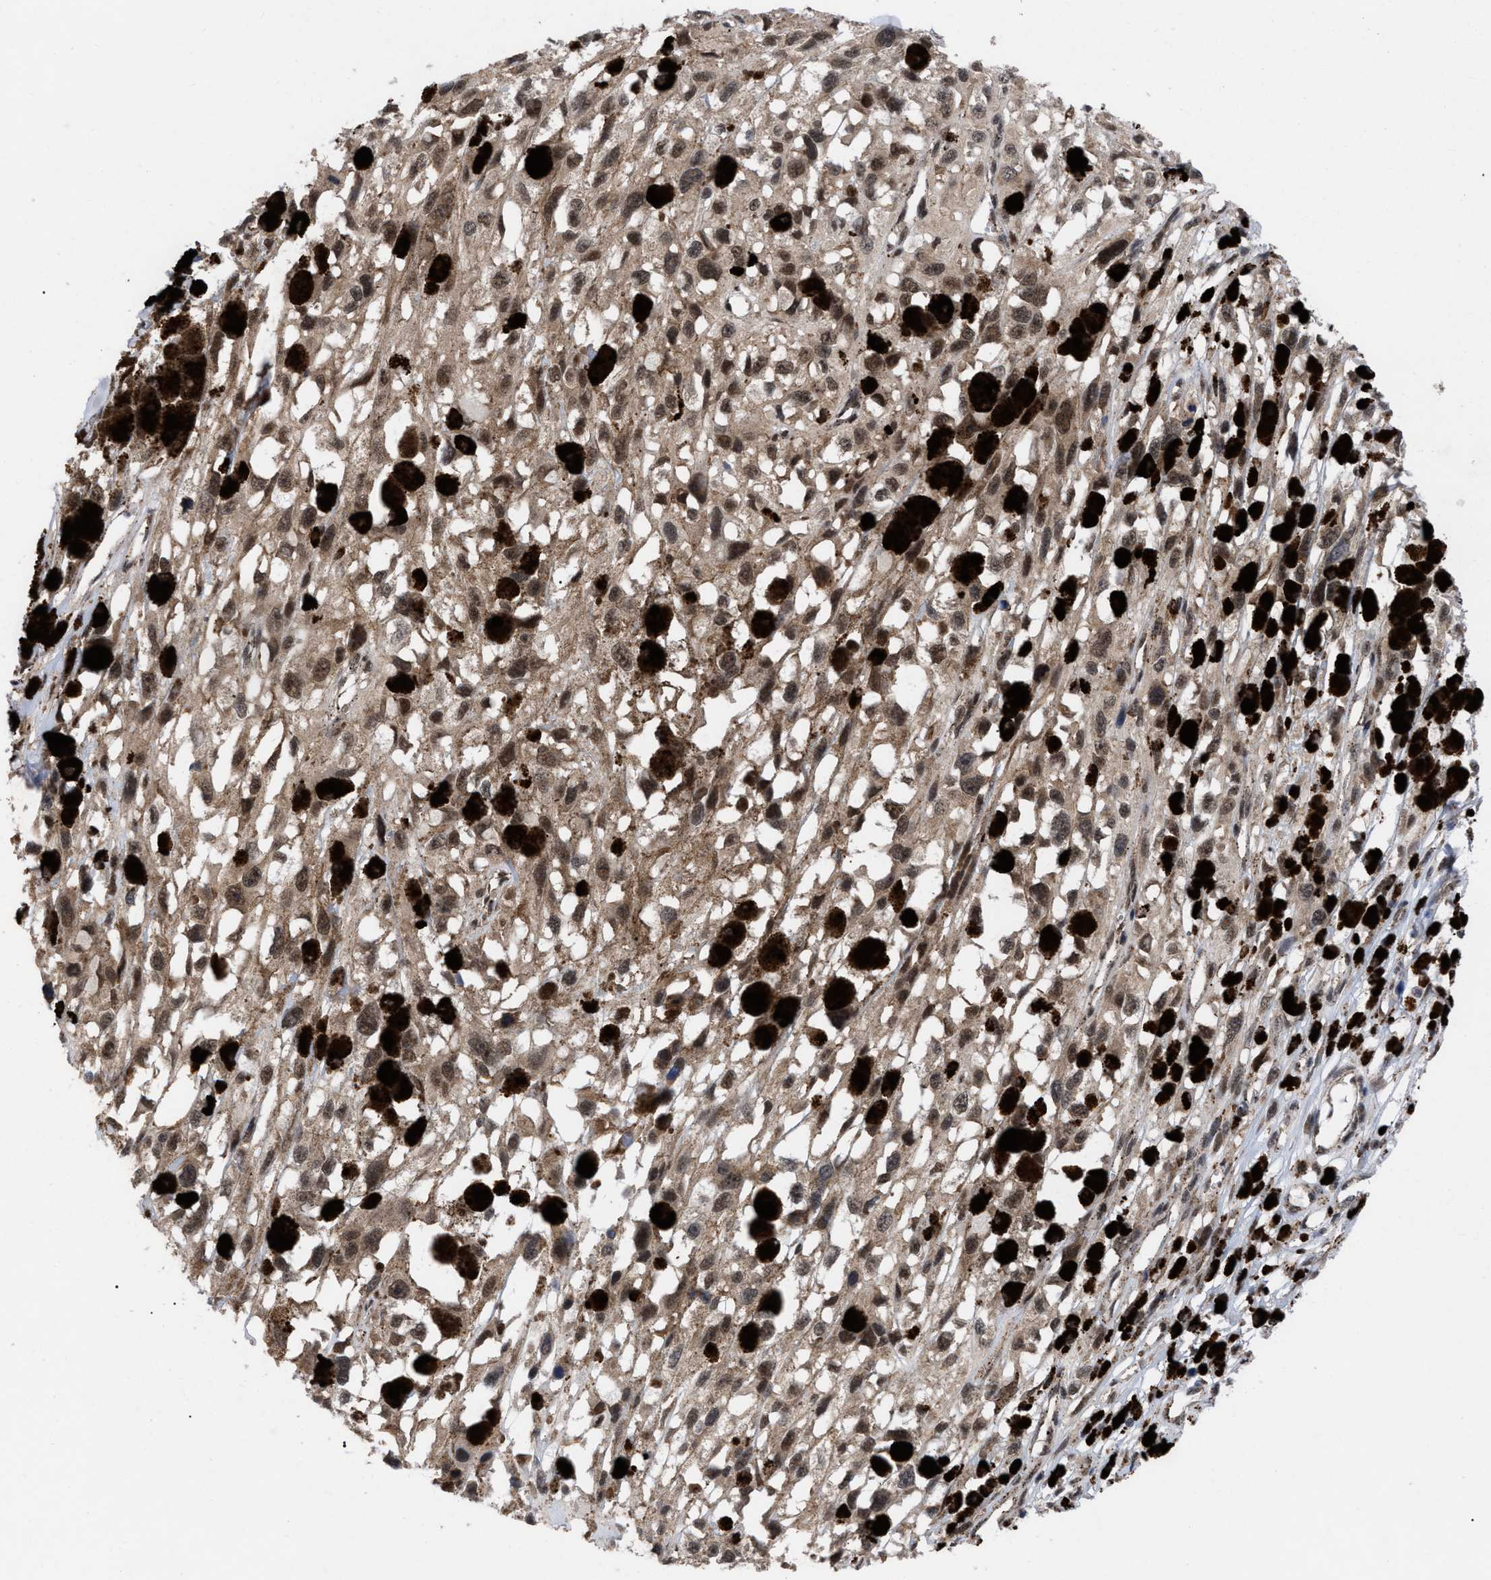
{"staining": {"intensity": "weak", "quantity": ">75%", "location": "cytoplasmic/membranous,nuclear"}, "tissue": "melanoma", "cell_type": "Tumor cells", "image_type": "cancer", "snomed": [{"axis": "morphology", "description": "Malignant melanoma, Metastatic site"}, {"axis": "topography", "description": "Lymph node"}], "caption": "A brown stain labels weak cytoplasmic/membranous and nuclear positivity of a protein in human melanoma tumor cells. The protein of interest is stained brown, and the nuclei are stained in blue (DAB IHC with brightfield microscopy, high magnification).", "gene": "UPF1", "patient": {"sex": "male", "age": 59}}